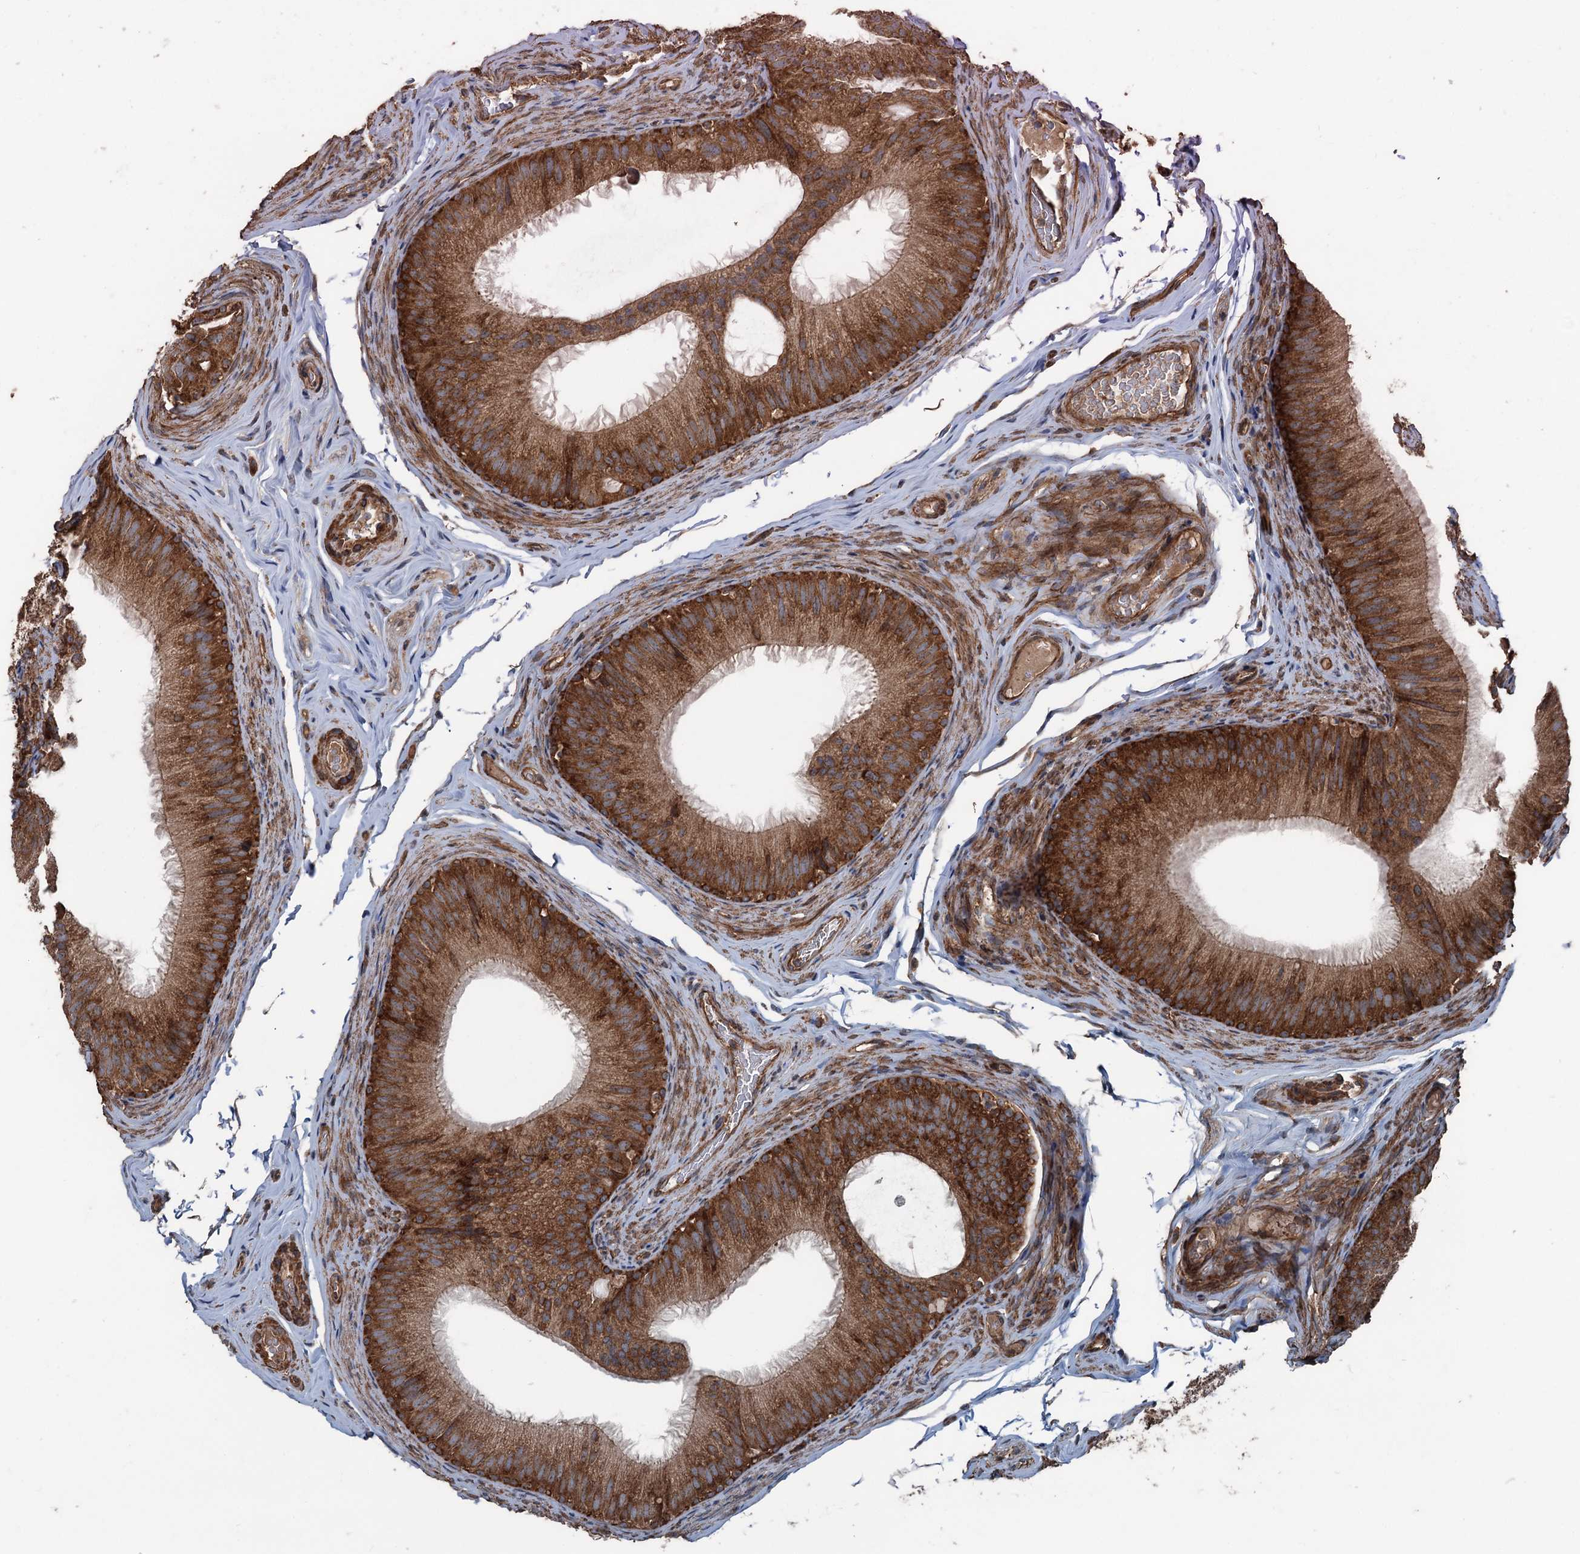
{"staining": {"intensity": "strong", "quantity": ">75%", "location": "cytoplasmic/membranous"}, "tissue": "epididymis", "cell_type": "Glandular cells", "image_type": "normal", "snomed": [{"axis": "morphology", "description": "Normal tissue, NOS"}, {"axis": "topography", "description": "Epididymis"}], "caption": "Immunohistochemistry (IHC) staining of normal epididymis, which demonstrates high levels of strong cytoplasmic/membranous positivity in about >75% of glandular cells indicating strong cytoplasmic/membranous protein positivity. The staining was performed using DAB (brown) for protein detection and nuclei were counterstained in hematoxylin (blue).", "gene": "RNF214", "patient": {"sex": "male", "age": 34}}